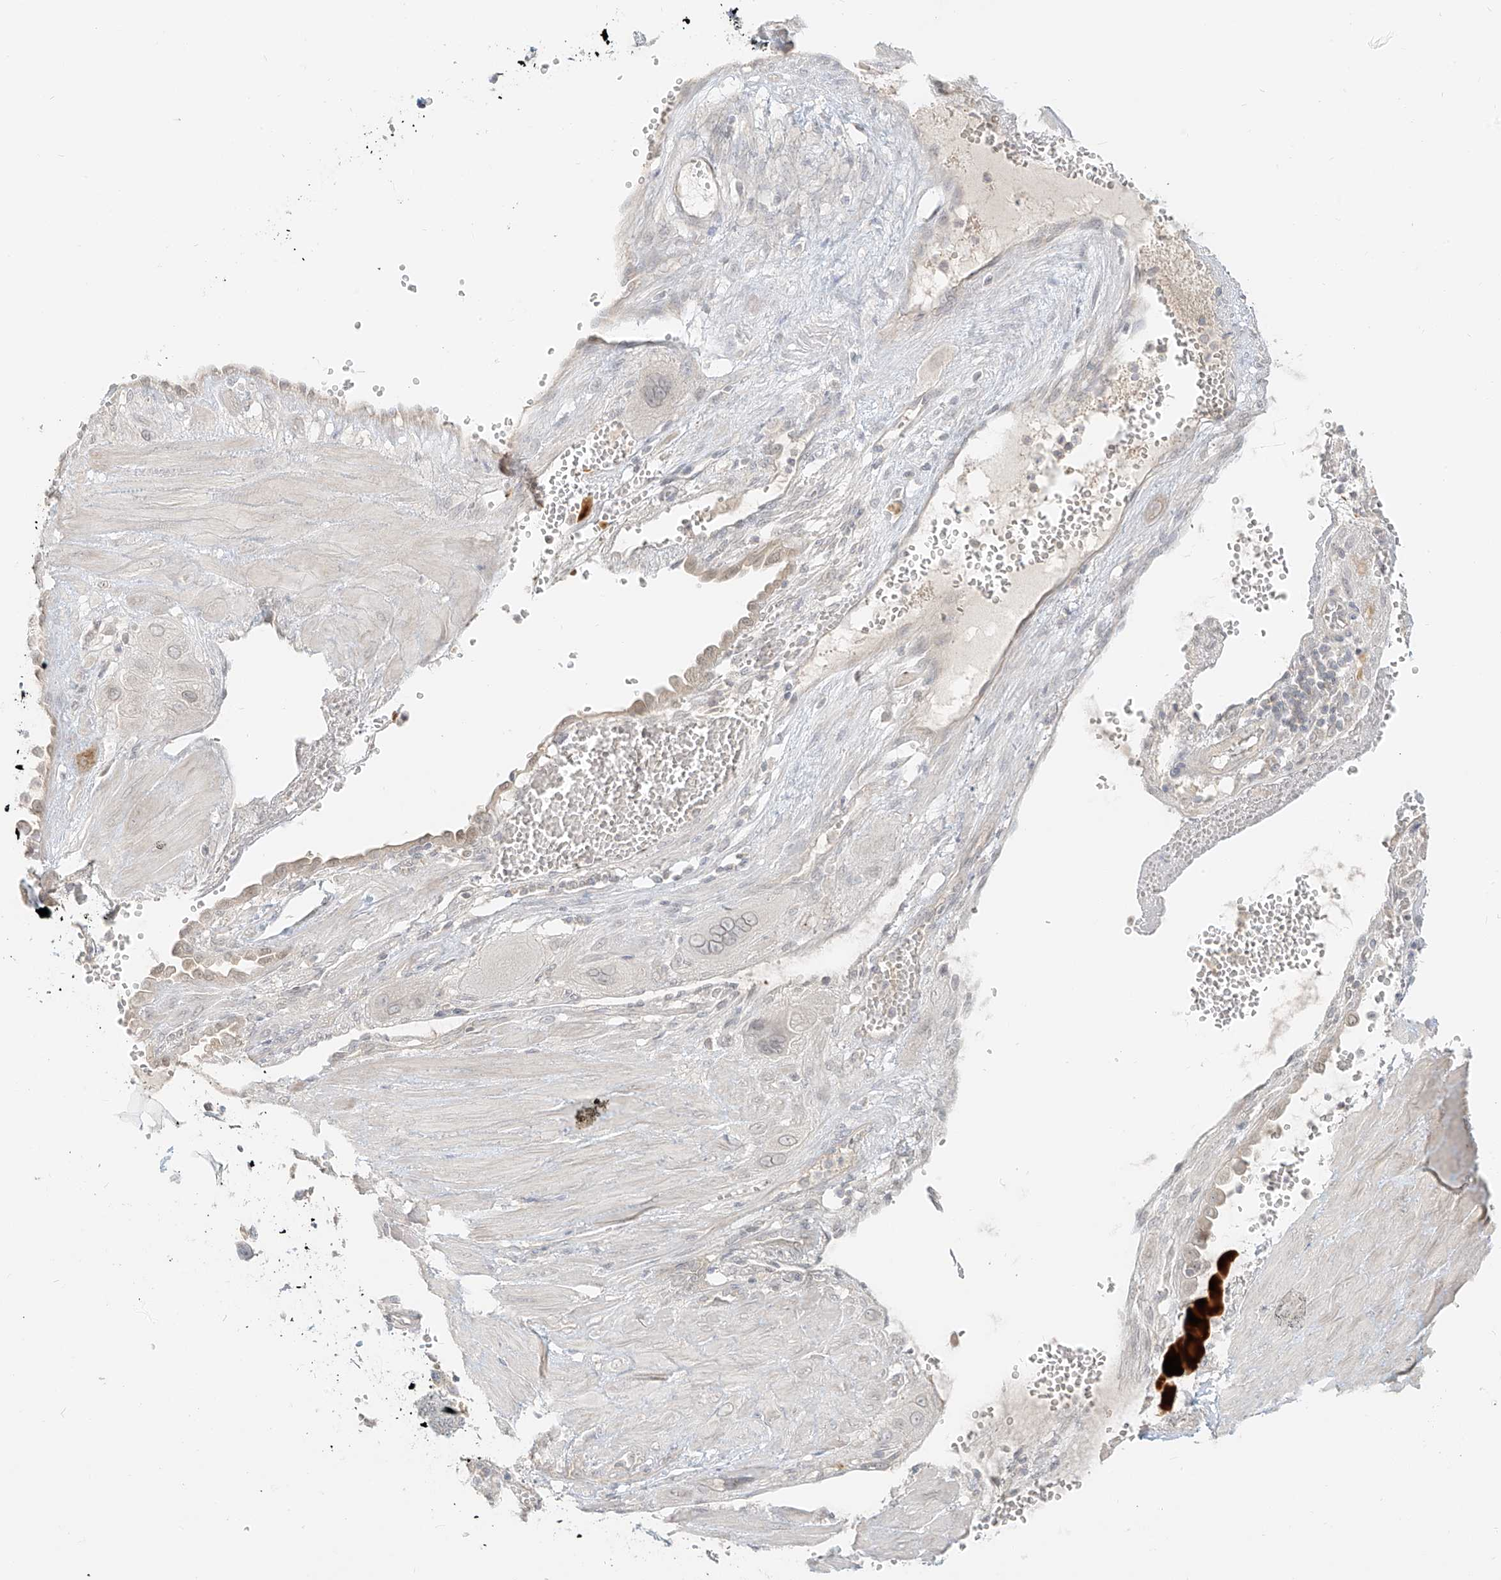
{"staining": {"intensity": "negative", "quantity": "none", "location": "none"}, "tissue": "cervical cancer", "cell_type": "Tumor cells", "image_type": "cancer", "snomed": [{"axis": "morphology", "description": "Squamous cell carcinoma, NOS"}, {"axis": "topography", "description": "Cervix"}], "caption": "IHC micrograph of neoplastic tissue: human cervical cancer stained with DAB shows no significant protein staining in tumor cells.", "gene": "LIPT1", "patient": {"sex": "female", "age": 34}}